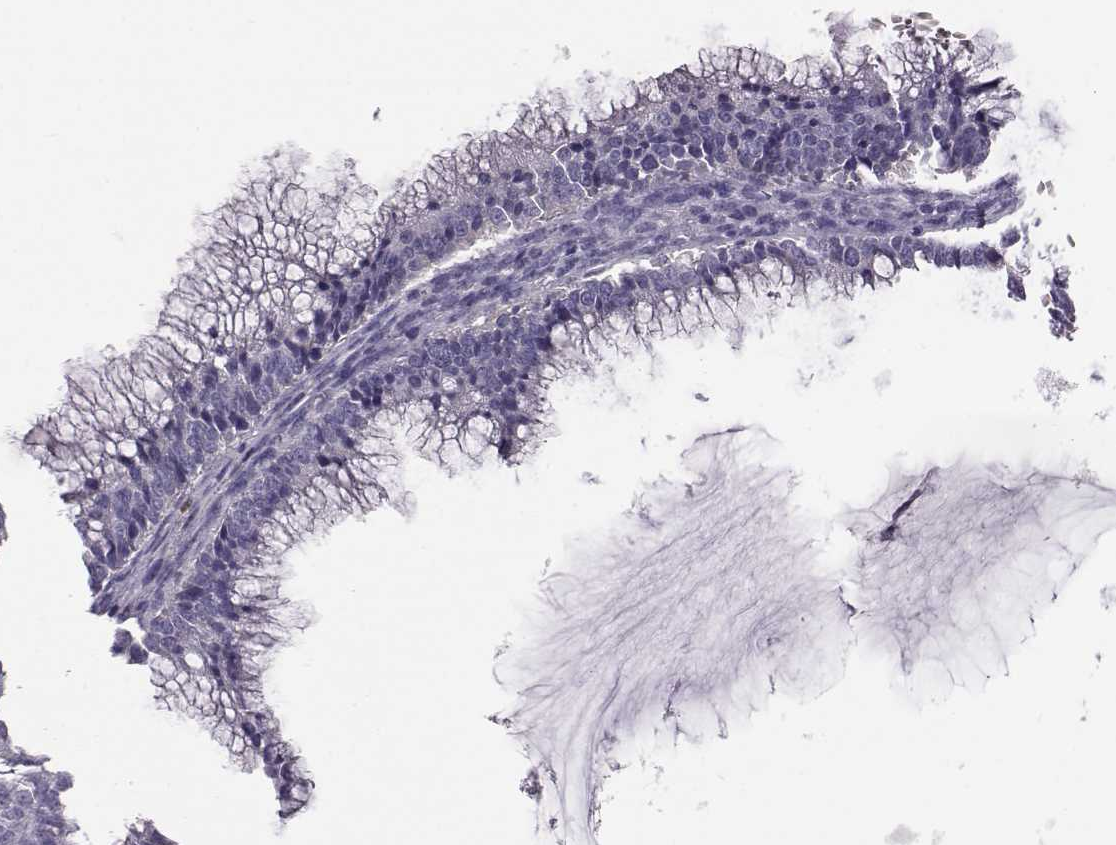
{"staining": {"intensity": "negative", "quantity": "none", "location": "none"}, "tissue": "ovarian cancer", "cell_type": "Tumor cells", "image_type": "cancer", "snomed": [{"axis": "morphology", "description": "Cystadenocarcinoma, mucinous, NOS"}, {"axis": "topography", "description": "Ovary"}], "caption": "This is an immunohistochemistry photomicrograph of mucinous cystadenocarcinoma (ovarian). There is no expression in tumor cells.", "gene": "ADGRG5", "patient": {"sex": "female", "age": 38}}